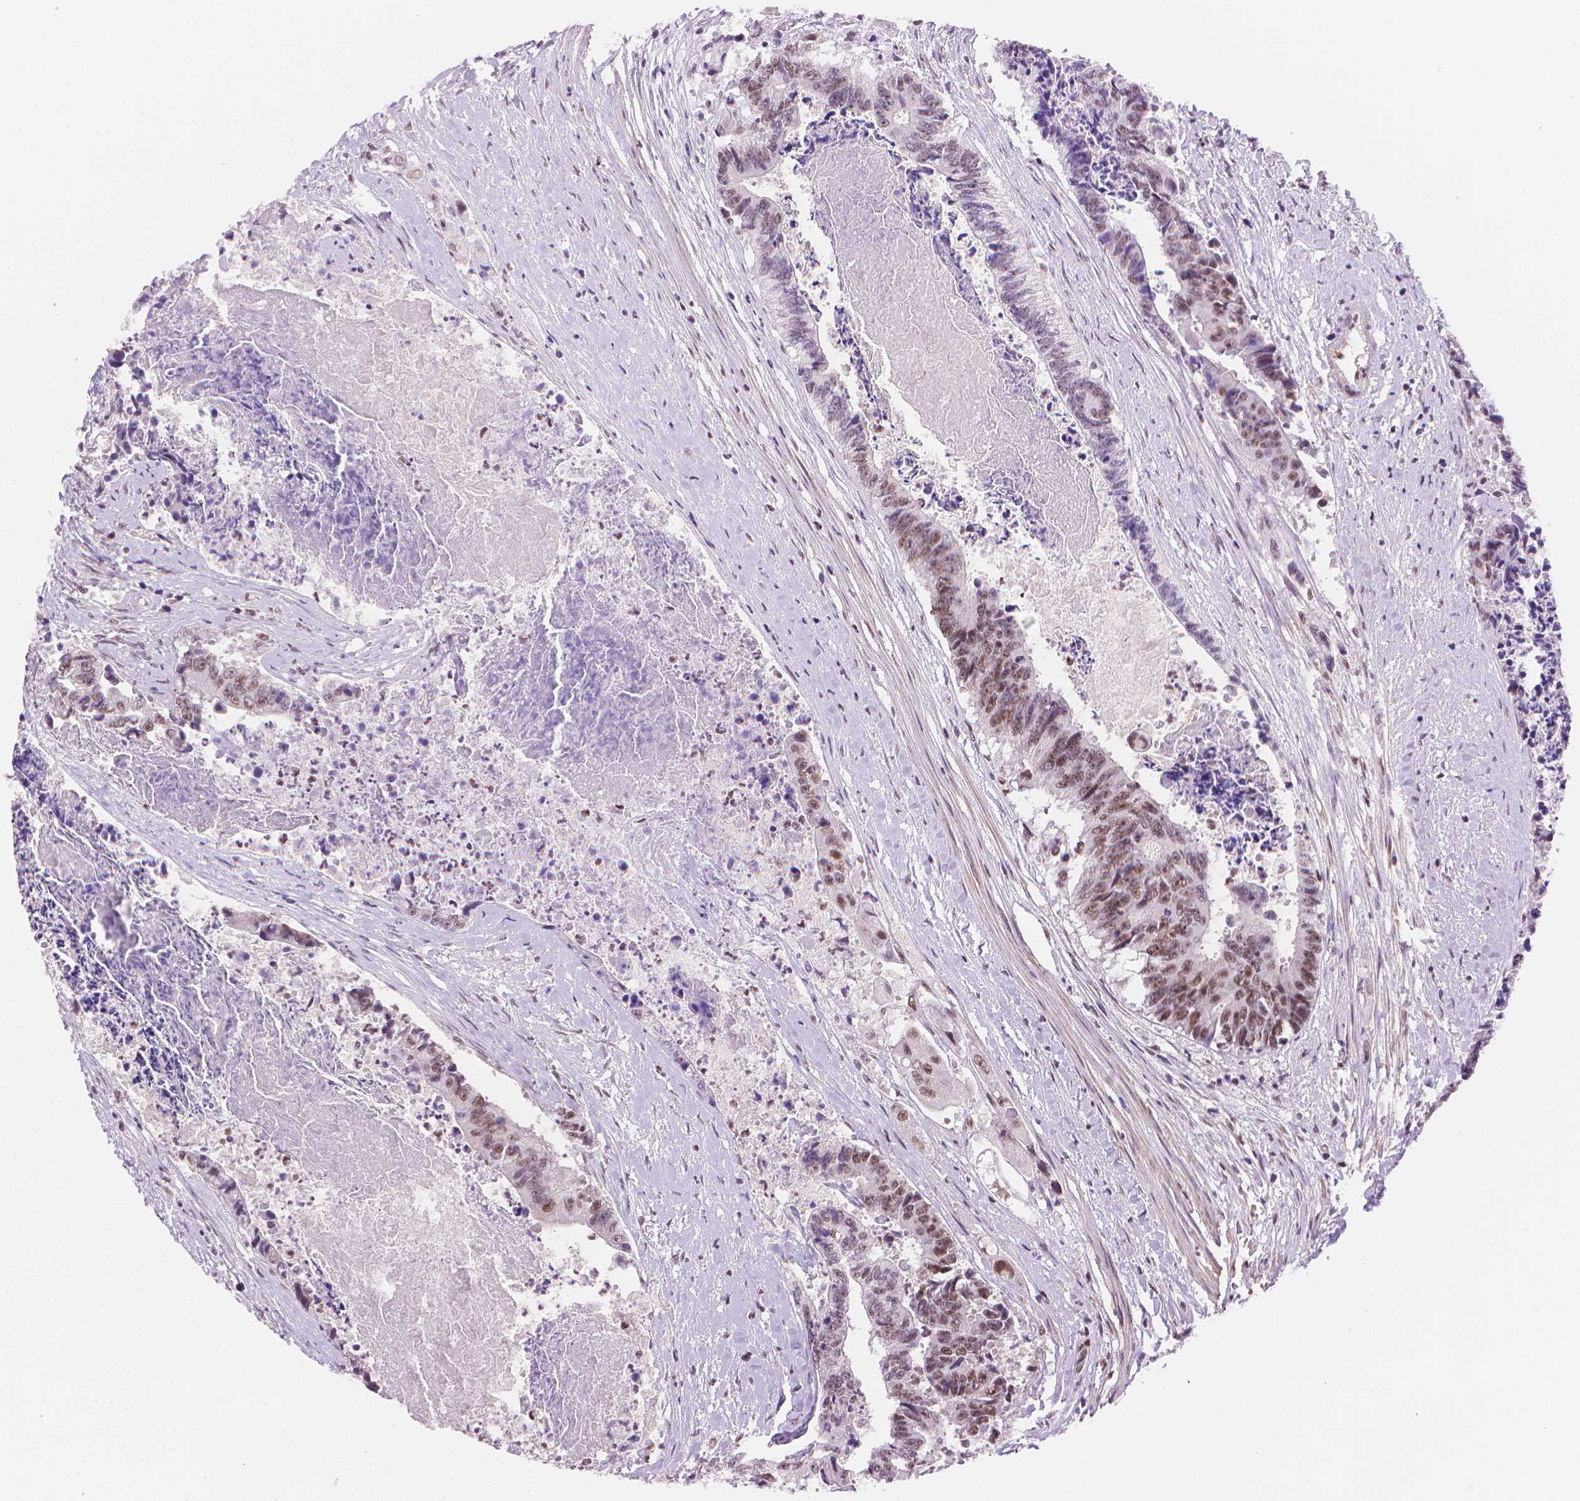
{"staining": {"intensity": "moderate", "quantity": ">75%", "location": "nuclear"}, "tissue": "colorectal cancer", "cell_type": "Tumor cells", "image_type": "cancer", "snomed": [{"axis": "morphology", "description": "Adenocarcinoma, NOS"}, {"axis": "topography", "description": "Rectum"}], "caption": "Human colorectal adenocarcinoma stained with a protein marker exhibits moderate staining in tumor cells.", "gene": "UBN1", "patient": {"sex": "male", "age": 54}}